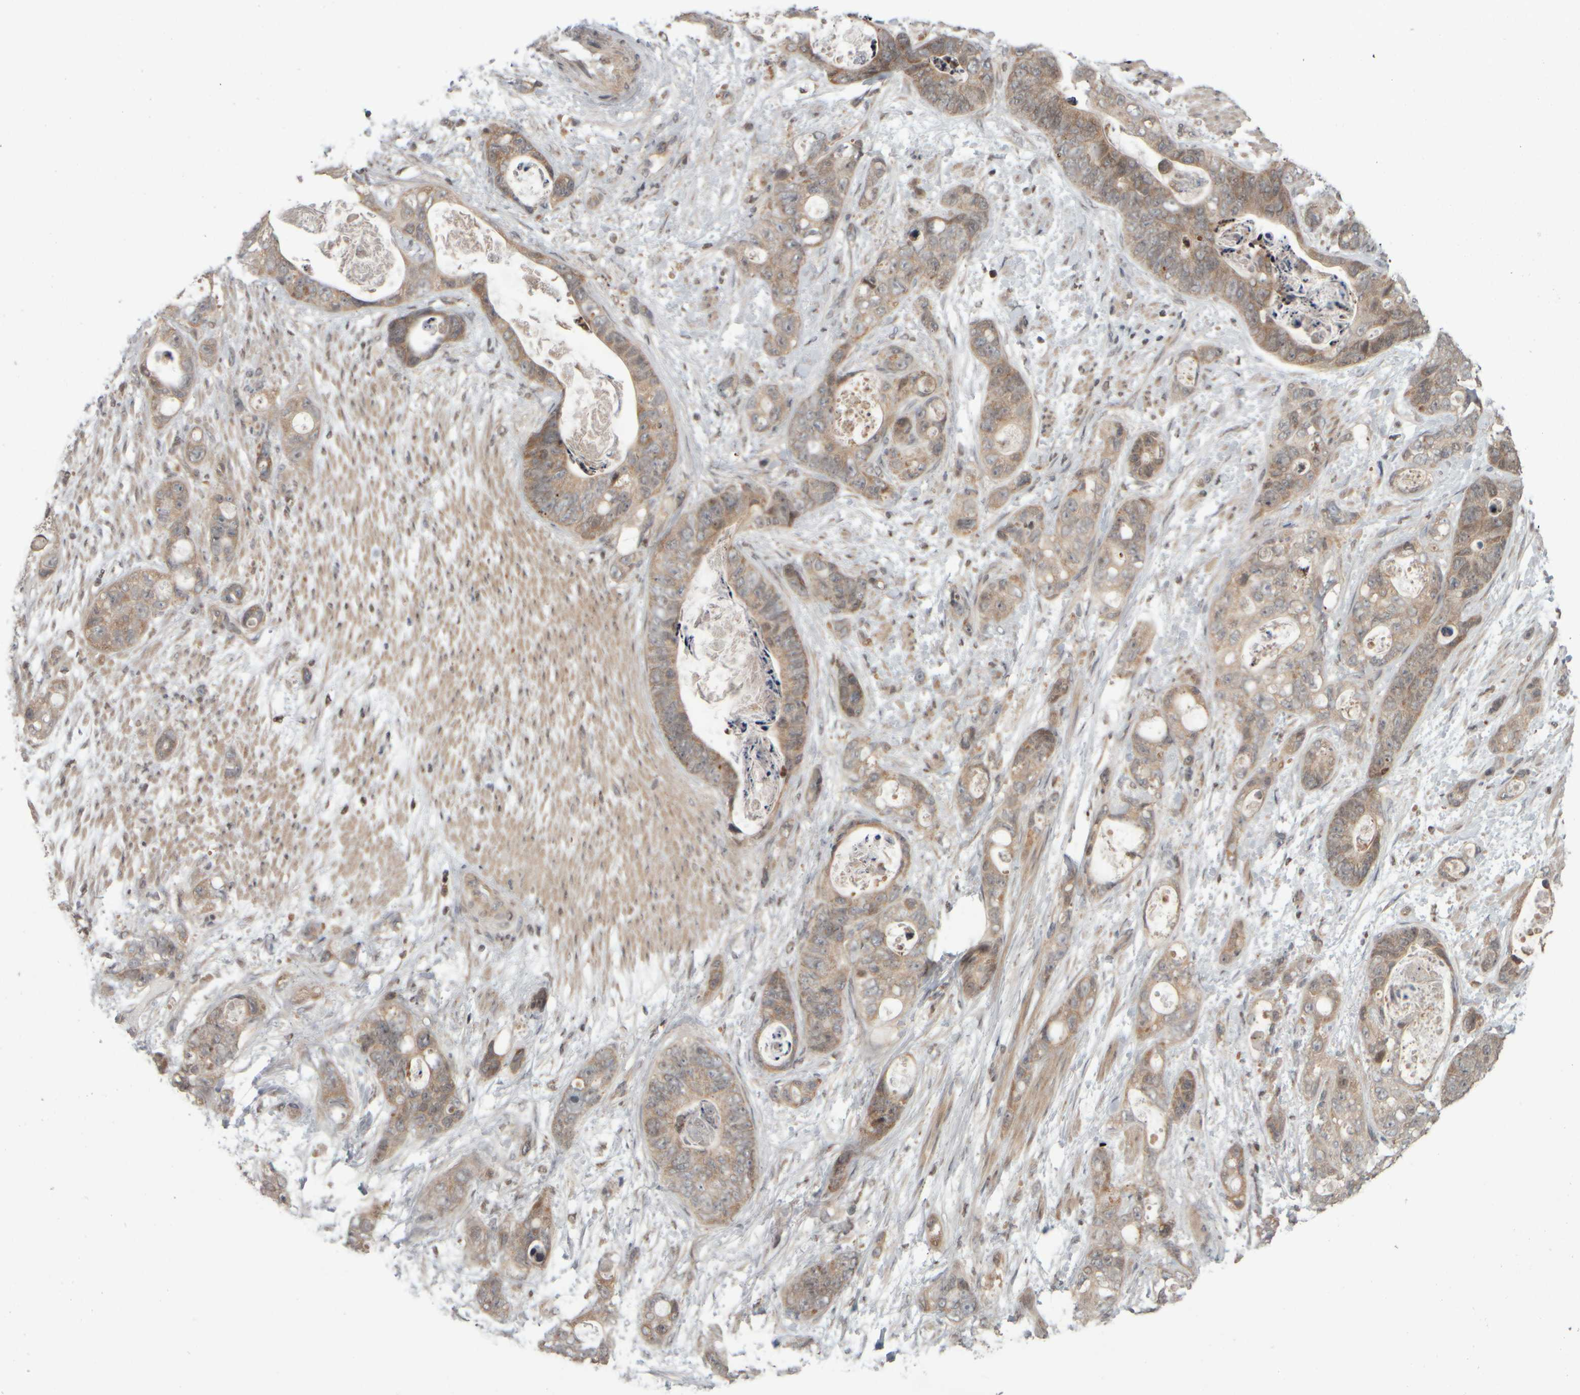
{"staining": {"intensity": "weak", "quantity": ">75%", "location": "cytoplasmic/membranous"}, "tissue": "stomach cancer", "cell_type": "Tumor cells", "image_type": "cancer", "snomed": [{"axis": "morphology", "description": "Normal tissue, NOS"}, {"axis": "morphology", "description": "Adenocarcinoma, NOS"}, {"axis": "topography", "description": "Stomach"}], "caption": "Immunohistochemical staining of stomach cancer (adenocarcinoma) shows low levels of weak cytoplasmic/membranous protein expression in about >75% of tumor cells.", "gene": "CWC27", "patient": {"sex": "female", "age": 89}}